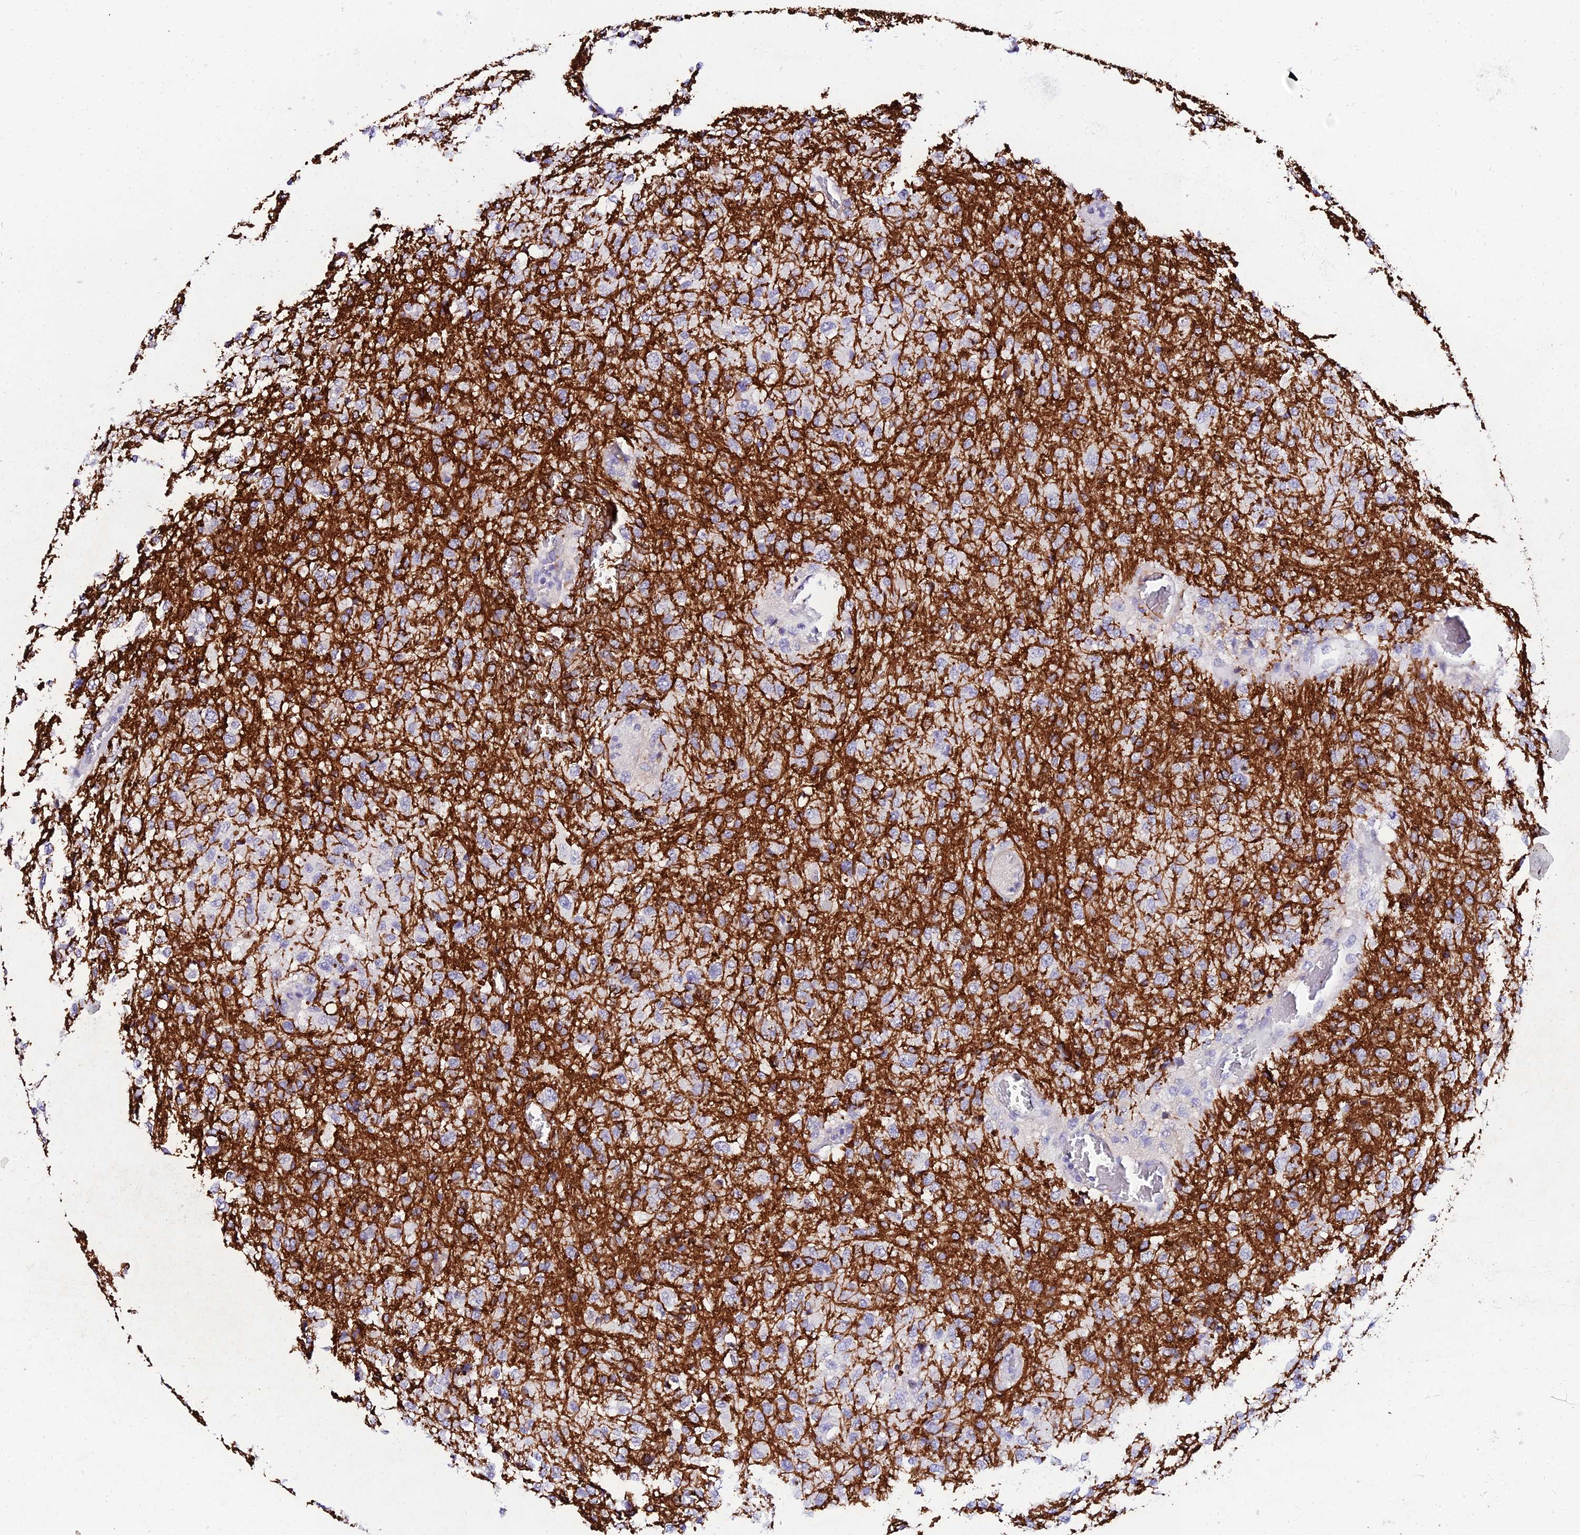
{"staining": {"intensity": "negative", "quantity": "none", "location": "none"}, "tissue": "glioma", "cell_type": "Tumor cells", "image_type": "cancer", "snomed": [{"axis": "morphology", "description": "Glioma, malignant, High grade"}, {"axis": "topography", "description": "Brain"}], "caption": "Tumor cells are negative for protein expression in human glioma.", "gene": "DEFB132", "patient": {"sex": "female", "age": 74}}